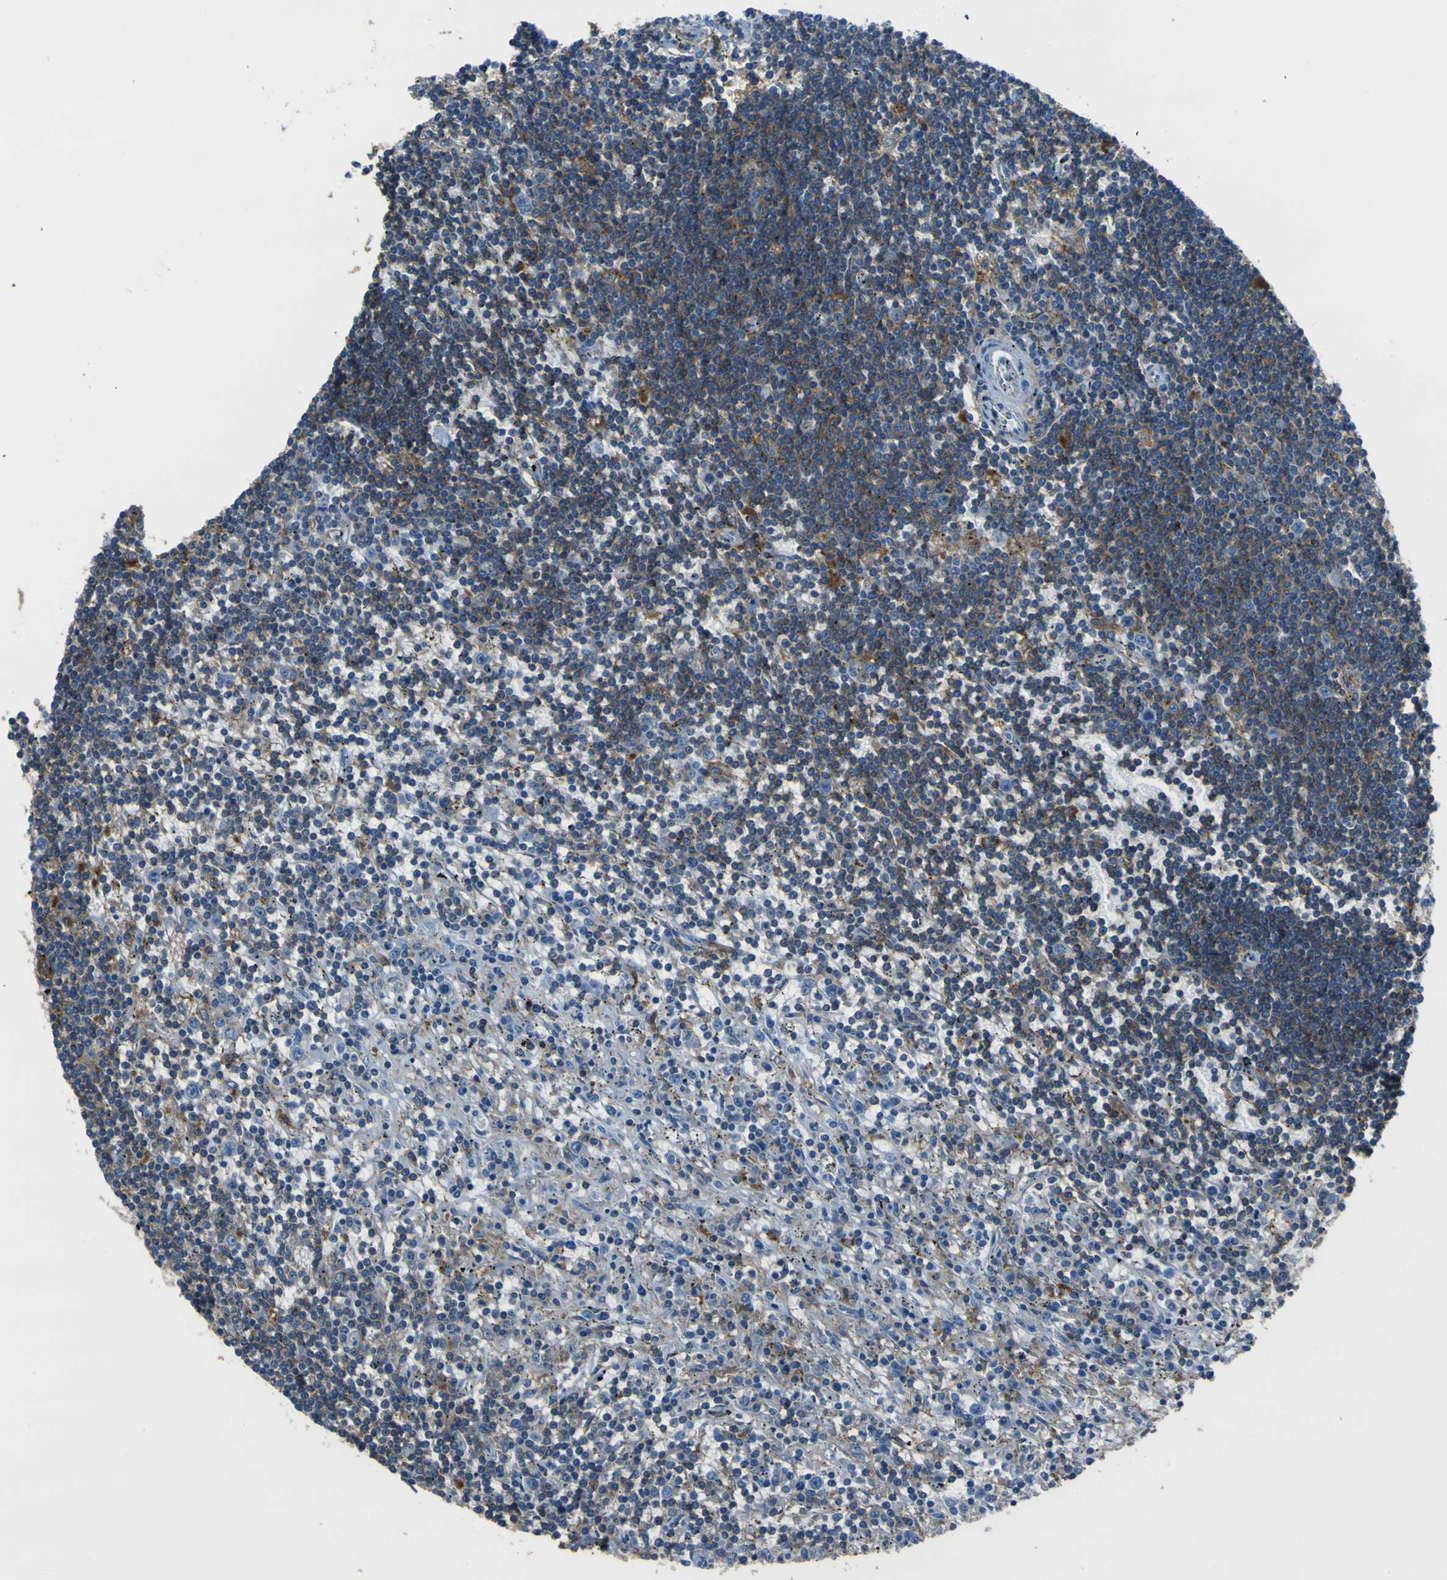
{"staining": {"intensity": "moderate", "quantity": "<25%", "location": "cytoplasmic/membranous"}, "tissue": "lymphoma", "cell_type": "Tumor cells", "image_type": "cancer", "snomed": [{"axis": "morphology", "description": "Malignant lymphoma, non-Hodgkin's type, Low grade"}, {"axis": "topography", "description": "Spleen"}], "caption": "Tumor cells display low levels of moderate cytoplasmic/membranous staining in about <25% of cells in low-grade malignant lymphoma, non-Hodgkin's type.", "gene": "LAIR1", "patient": {"sex": "male", "age": 76}}